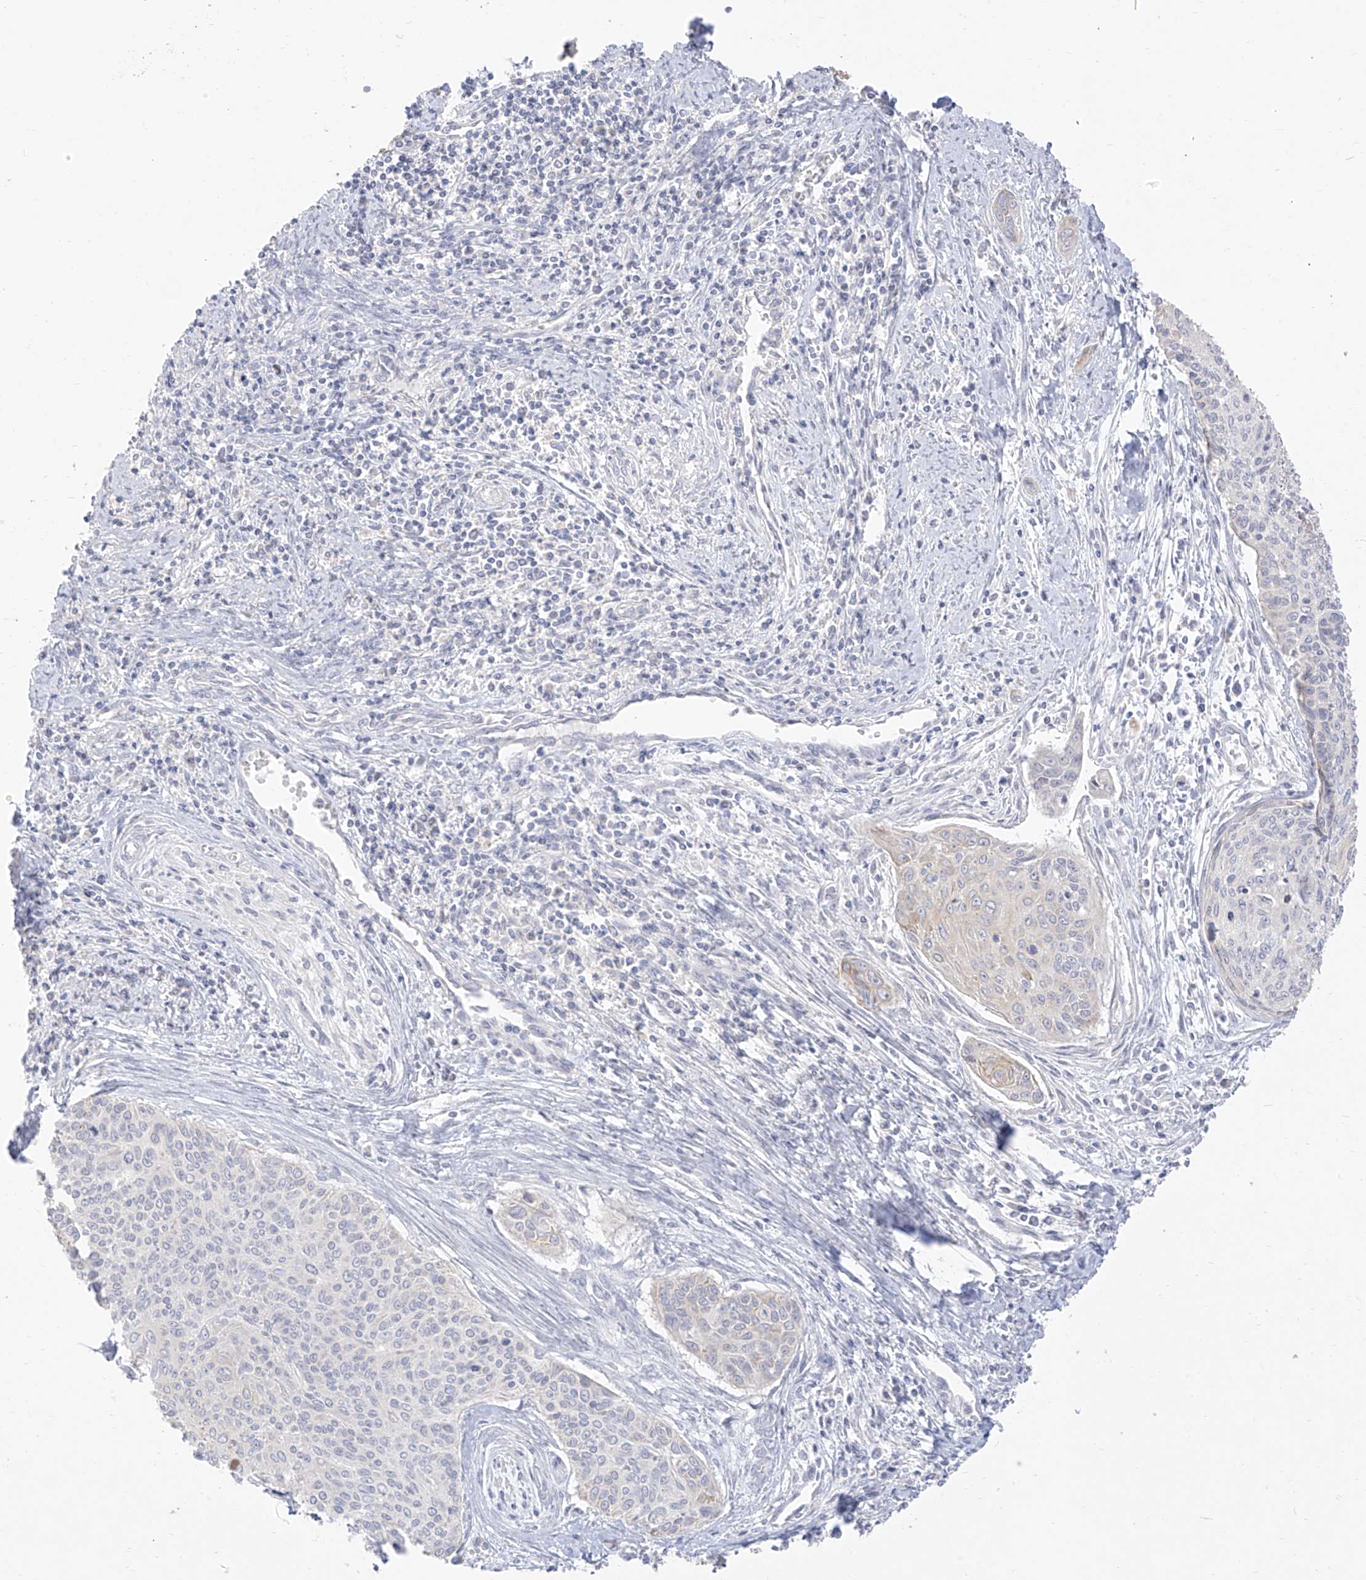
{"staining": {"intensity": "negative", "quantity": "none", "location": "none"}, "tissue": "cervical cancer", "cell_type": "Tumor cells", "image_type": "cancer", "snomed": [{"axis": "morphology", "description": "Squamous cell carcinoma, NOS"}, {"axis": "topography", "description": "Cervix"}], "caption": "Protein analysis of squamous cell carcinoma (cervical) exhibits no significant positivity in tumor cells.", "gene": "ARHGEF40", "patient": {"sex": "female", "age": 55}}